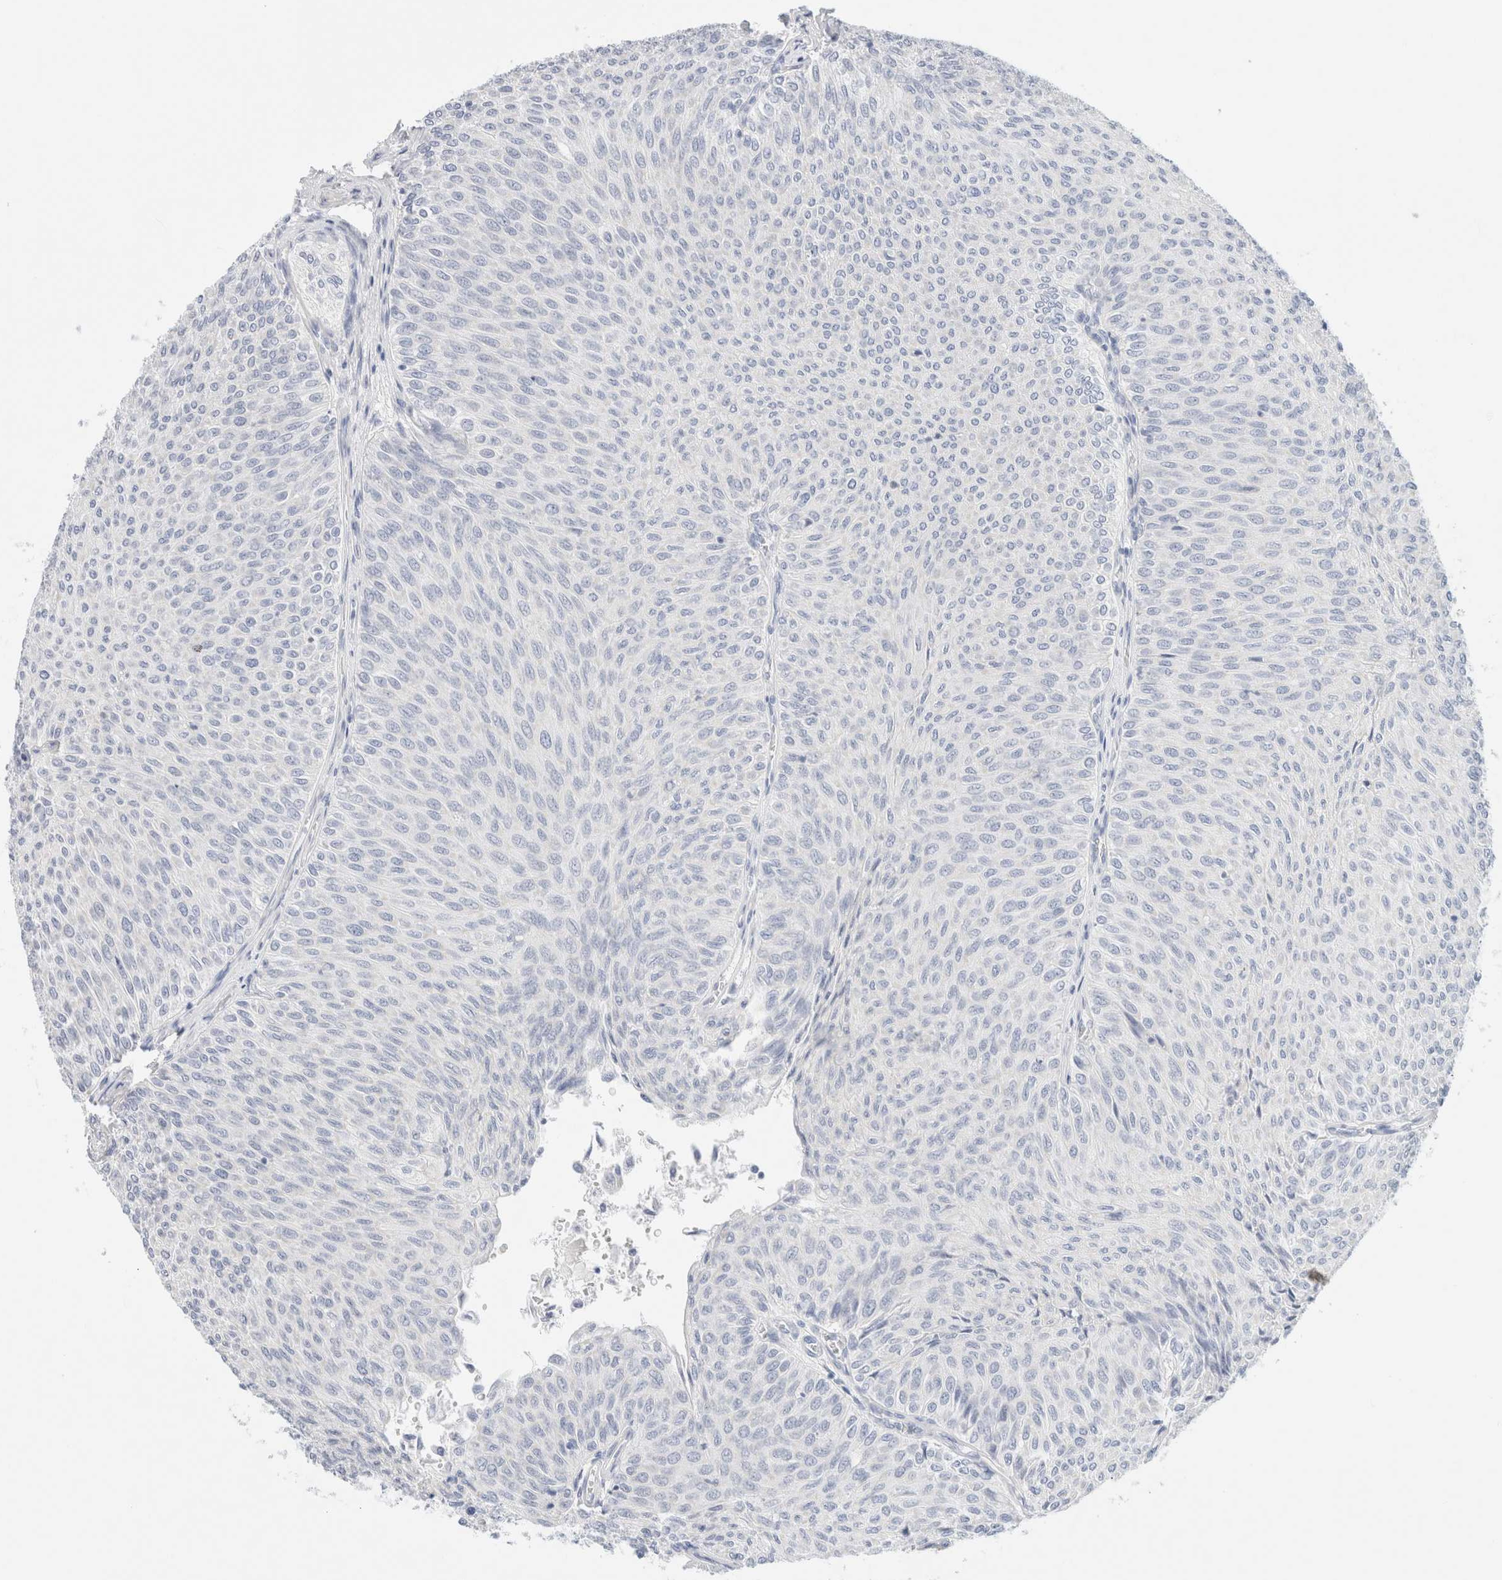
{"staining": {"intensity": "negative", "quantity": "none", "location": "none"}, "tissue": "urothelial cancer", "cell_type": "Tumor cells", "image_type": "cancer", "snomed": [{"axis": "morphology", "description": "Urothelial carcinoma, Low grade"}, {"axis": "topography", "description": "Urinary bladder"}], "caption": "This histopathology image is of low-grade urothelial carcinoma stained with immunohistochemistry (IHC) to label a protein in brown with the nuclei are counter-stained blue. There is no expression in tumor cells.", "gene": "DPYS", "patient": {"sex": "male", "age": 78}}